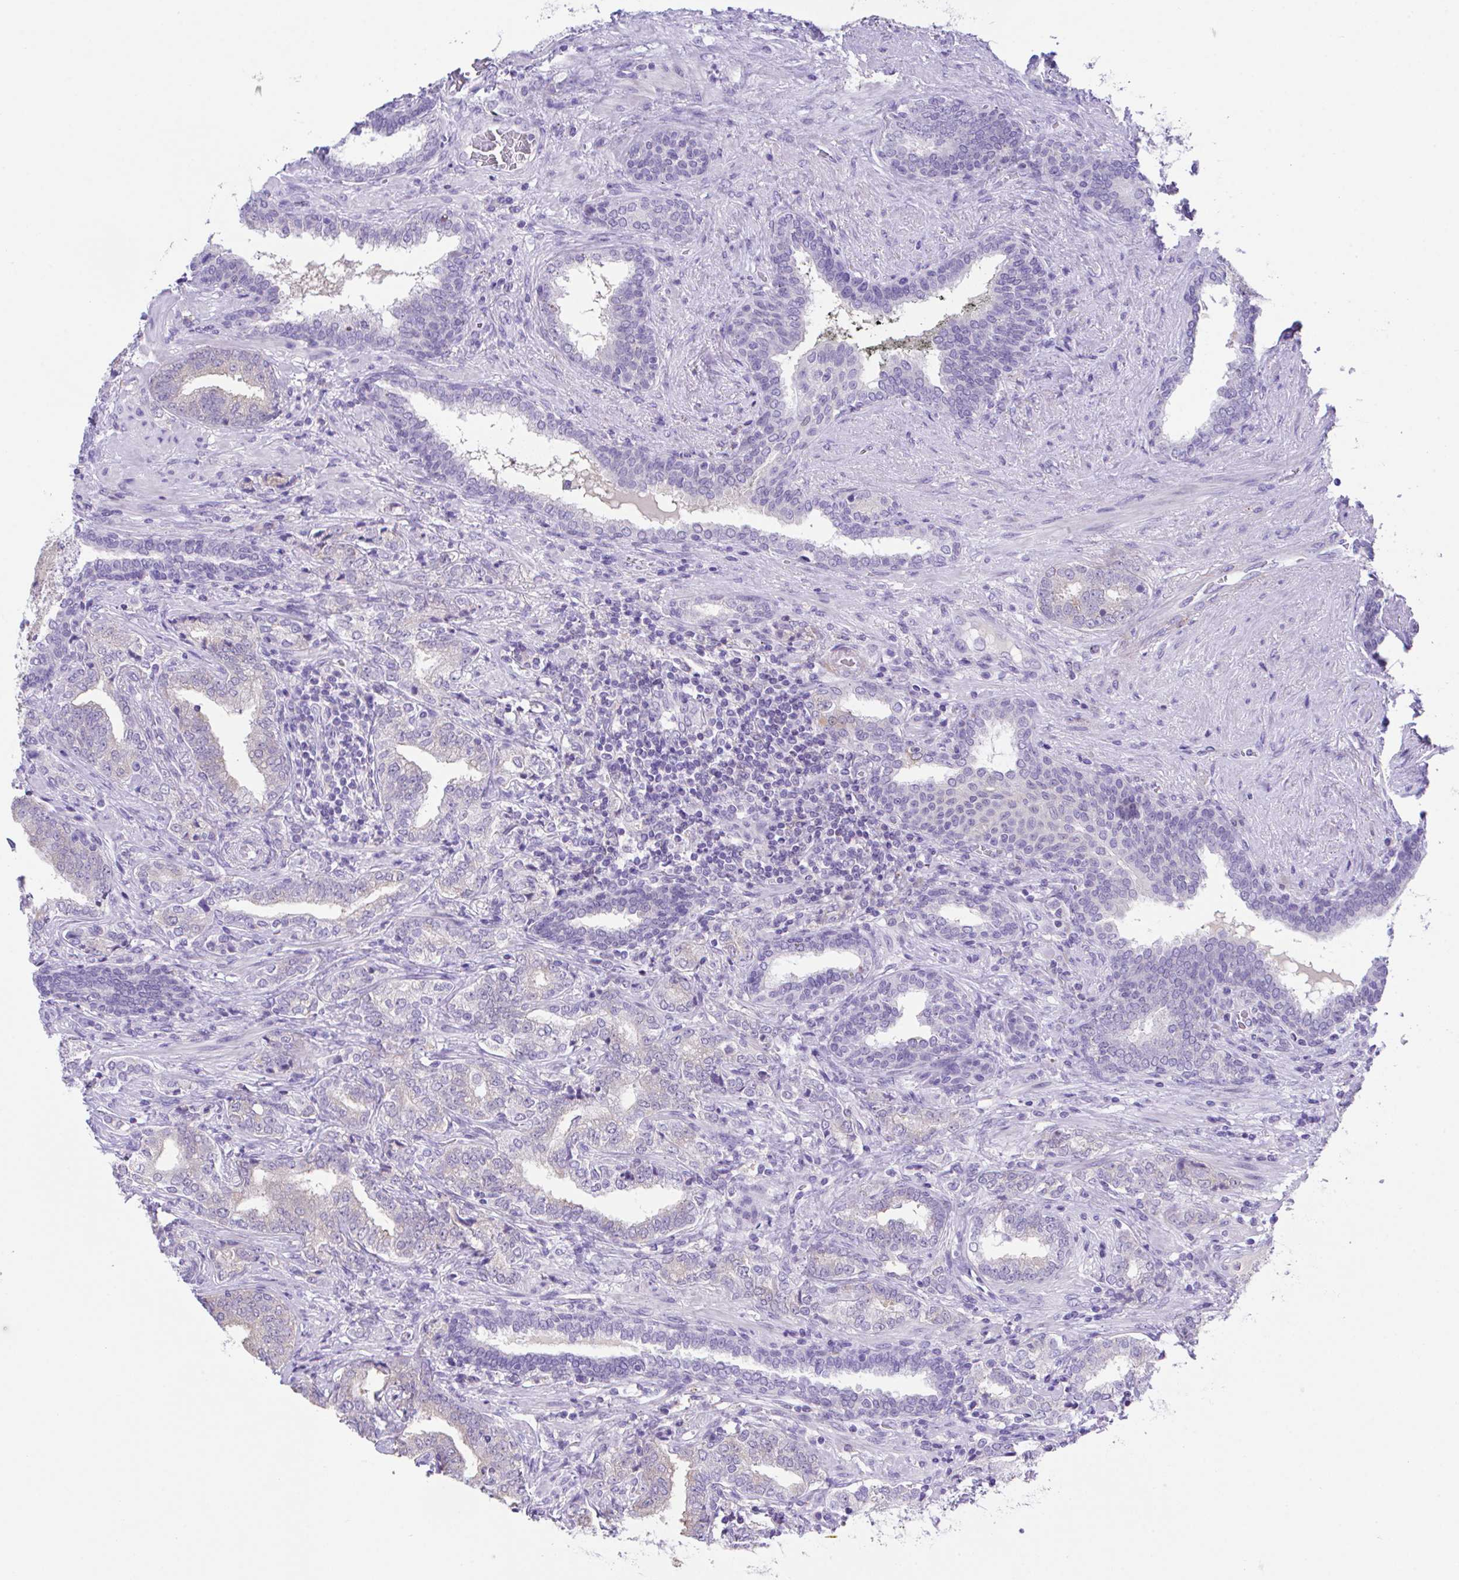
{"staining": {"intensity": "negative", "quantity": "none", "location": "none"}, "tissue": "prostate cancer", "cell_type": "Tumor cells", "image_type": "cancer", "snomed": [{"axis": "morphology", "description": "Adenocarcinoma, High grade"}, {"axis": "topography", "description": "Prostate"}], "caption": "Immunohistochemical staining of human prostate adenocarcinoma (high-grade) shows no significant positivity in tumor cells.", "gene": "HOXB4", "patient": {"sex": "male", "age": 72}}